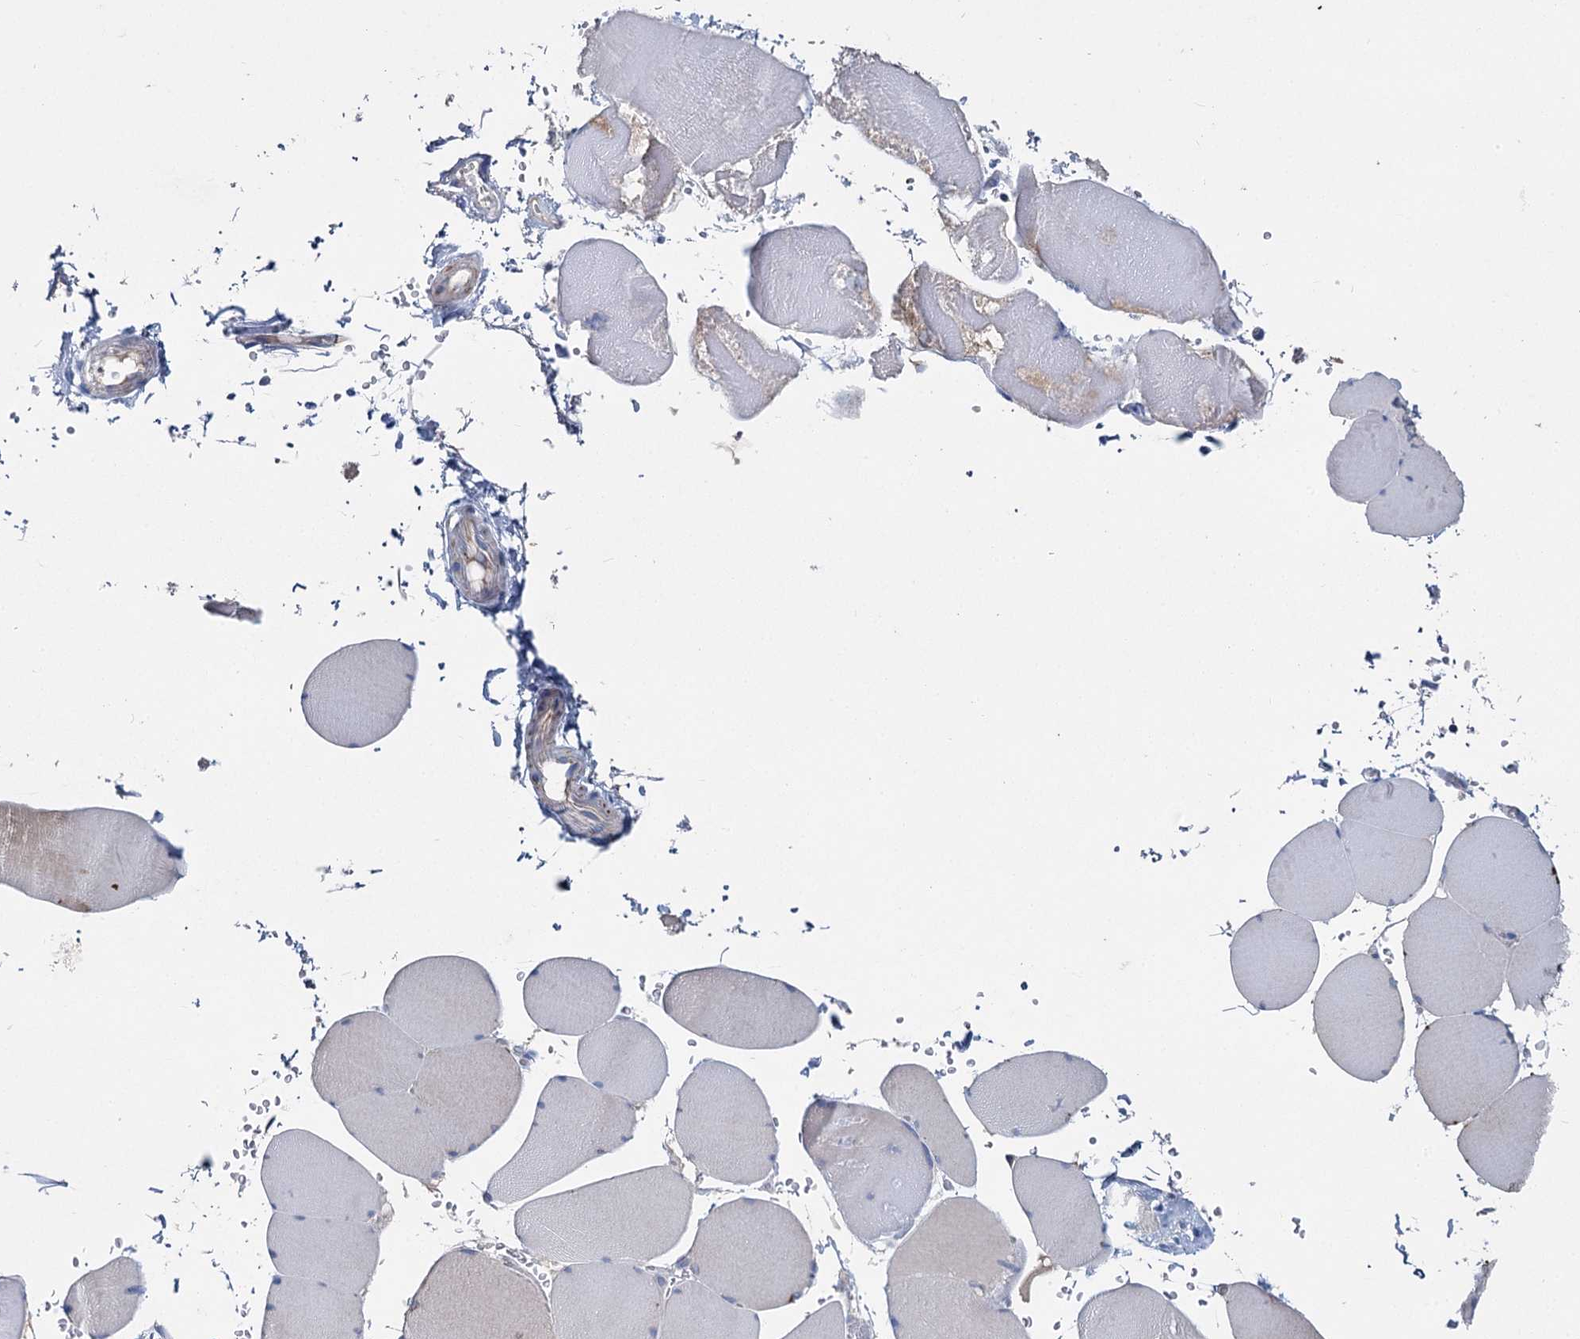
{"staining": {"intensity": "negative", "quantity": "none", "location": "none"}, "tissue": "skeletal muscle", "cell_type": "Myocytes", "image_type": "normal", "snomed": [{"axis": "morphology", "description": "Normal tissue, NOS"}, {"axis": "topography", "description": "Skeletal muscle"}, {"axis": "topography", "description": "Head-Neck"}], "caption": "Myocytes show no significant staining in benign skeletal muscle.", "gene": "ANKRD16", "patient": {"sex": "male", "age": 66}}